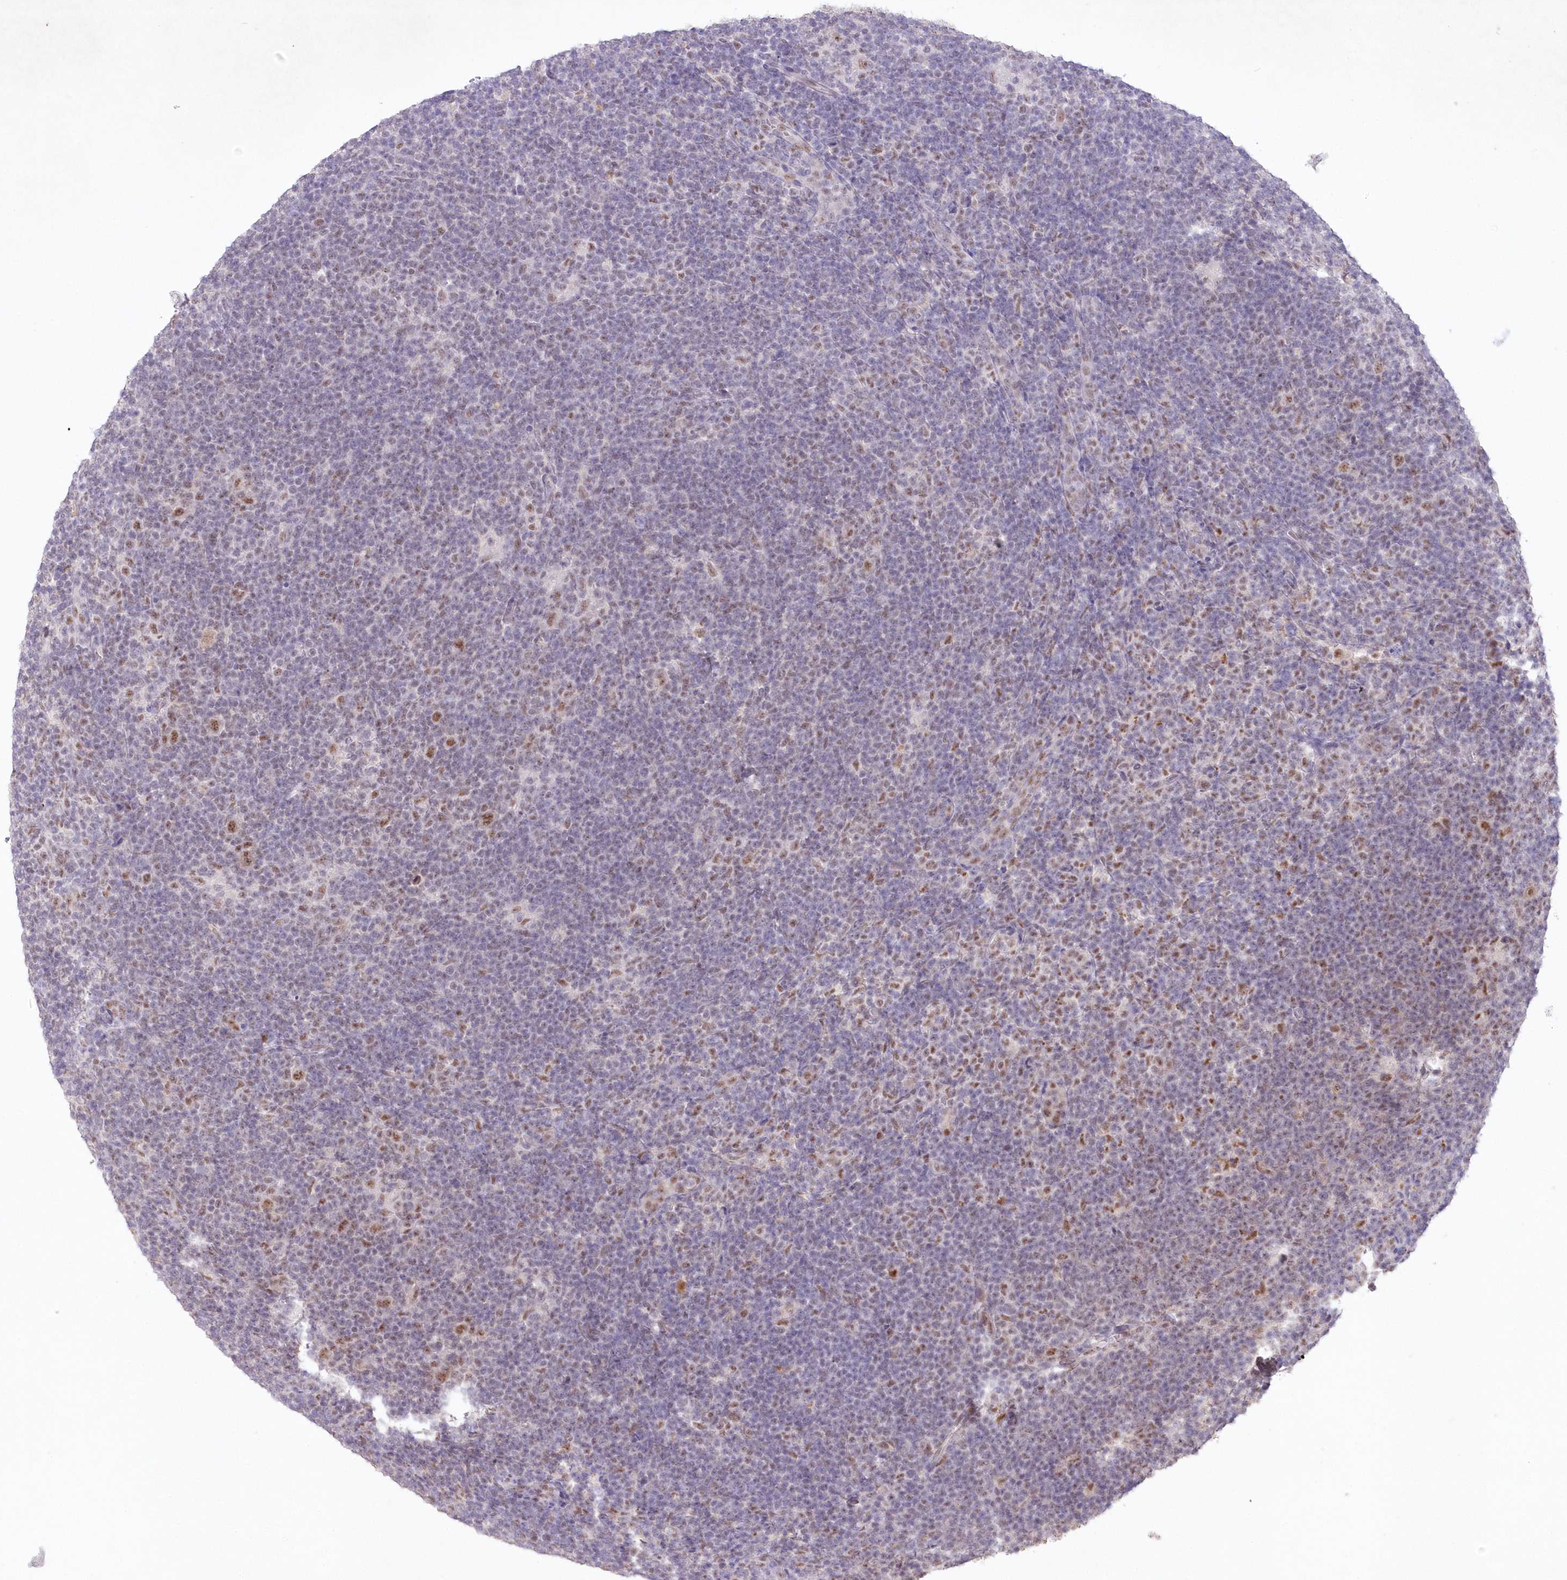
{"staining": {"intensity": "moderate", "quantity": ">75%", "location": "nuclear"}, "tissue": "lymphoma", "cell_type": "Tumor cells", "image_type": "cancer", "snomed": [{"axis": "morphology", "description": "Hodgkin's disease, NOS"}, {"axis": "topography", "description": "Lymph node"}], "caption": "Protein expression analysis of Hodgkin's disease demonstrates moderate nuclear staining in approximately >75% of tumor cells.", "gene": "RBM27", "patient": {"sex": "female", "age": 57}}